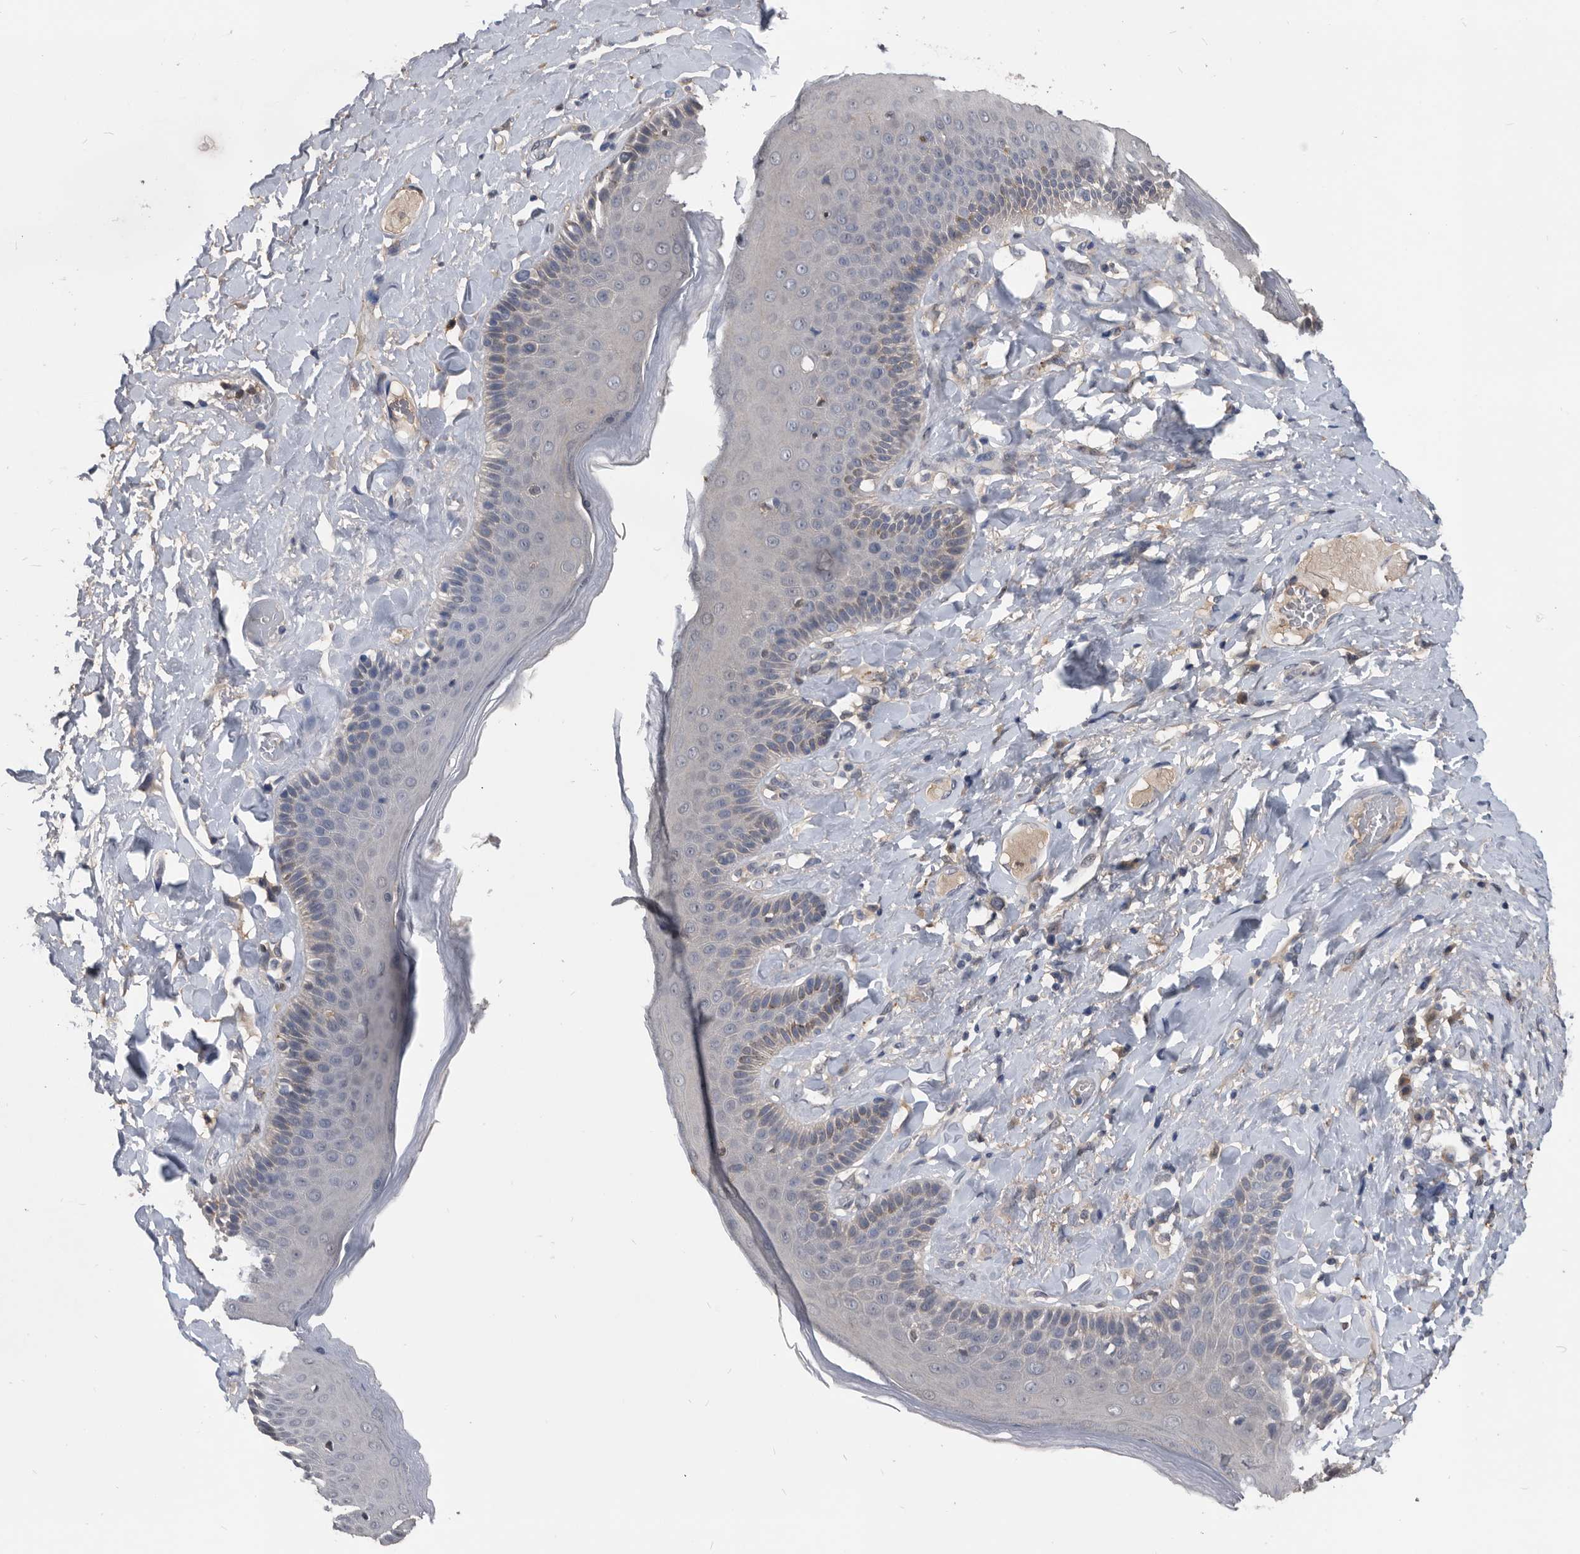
{"staining": {"intensity": "weak", "quantity": "<25%", "location": "cytoplasmic/membranous"}, "tissue": "skin", "cell_type": "Epidermal cells", "image_type": "normal", "snomed": [{"axis": "morphology", "description": "Normal tissue, NOS"}, {"axis": "topography", "description": "Anal"}], "caption": "DAB immunohistochemical staining of unremarkable human skin exhibits no significant expression in epidermal cells.", "gene": "PDXK", "patient": {"sex": "male", "age": 69}}